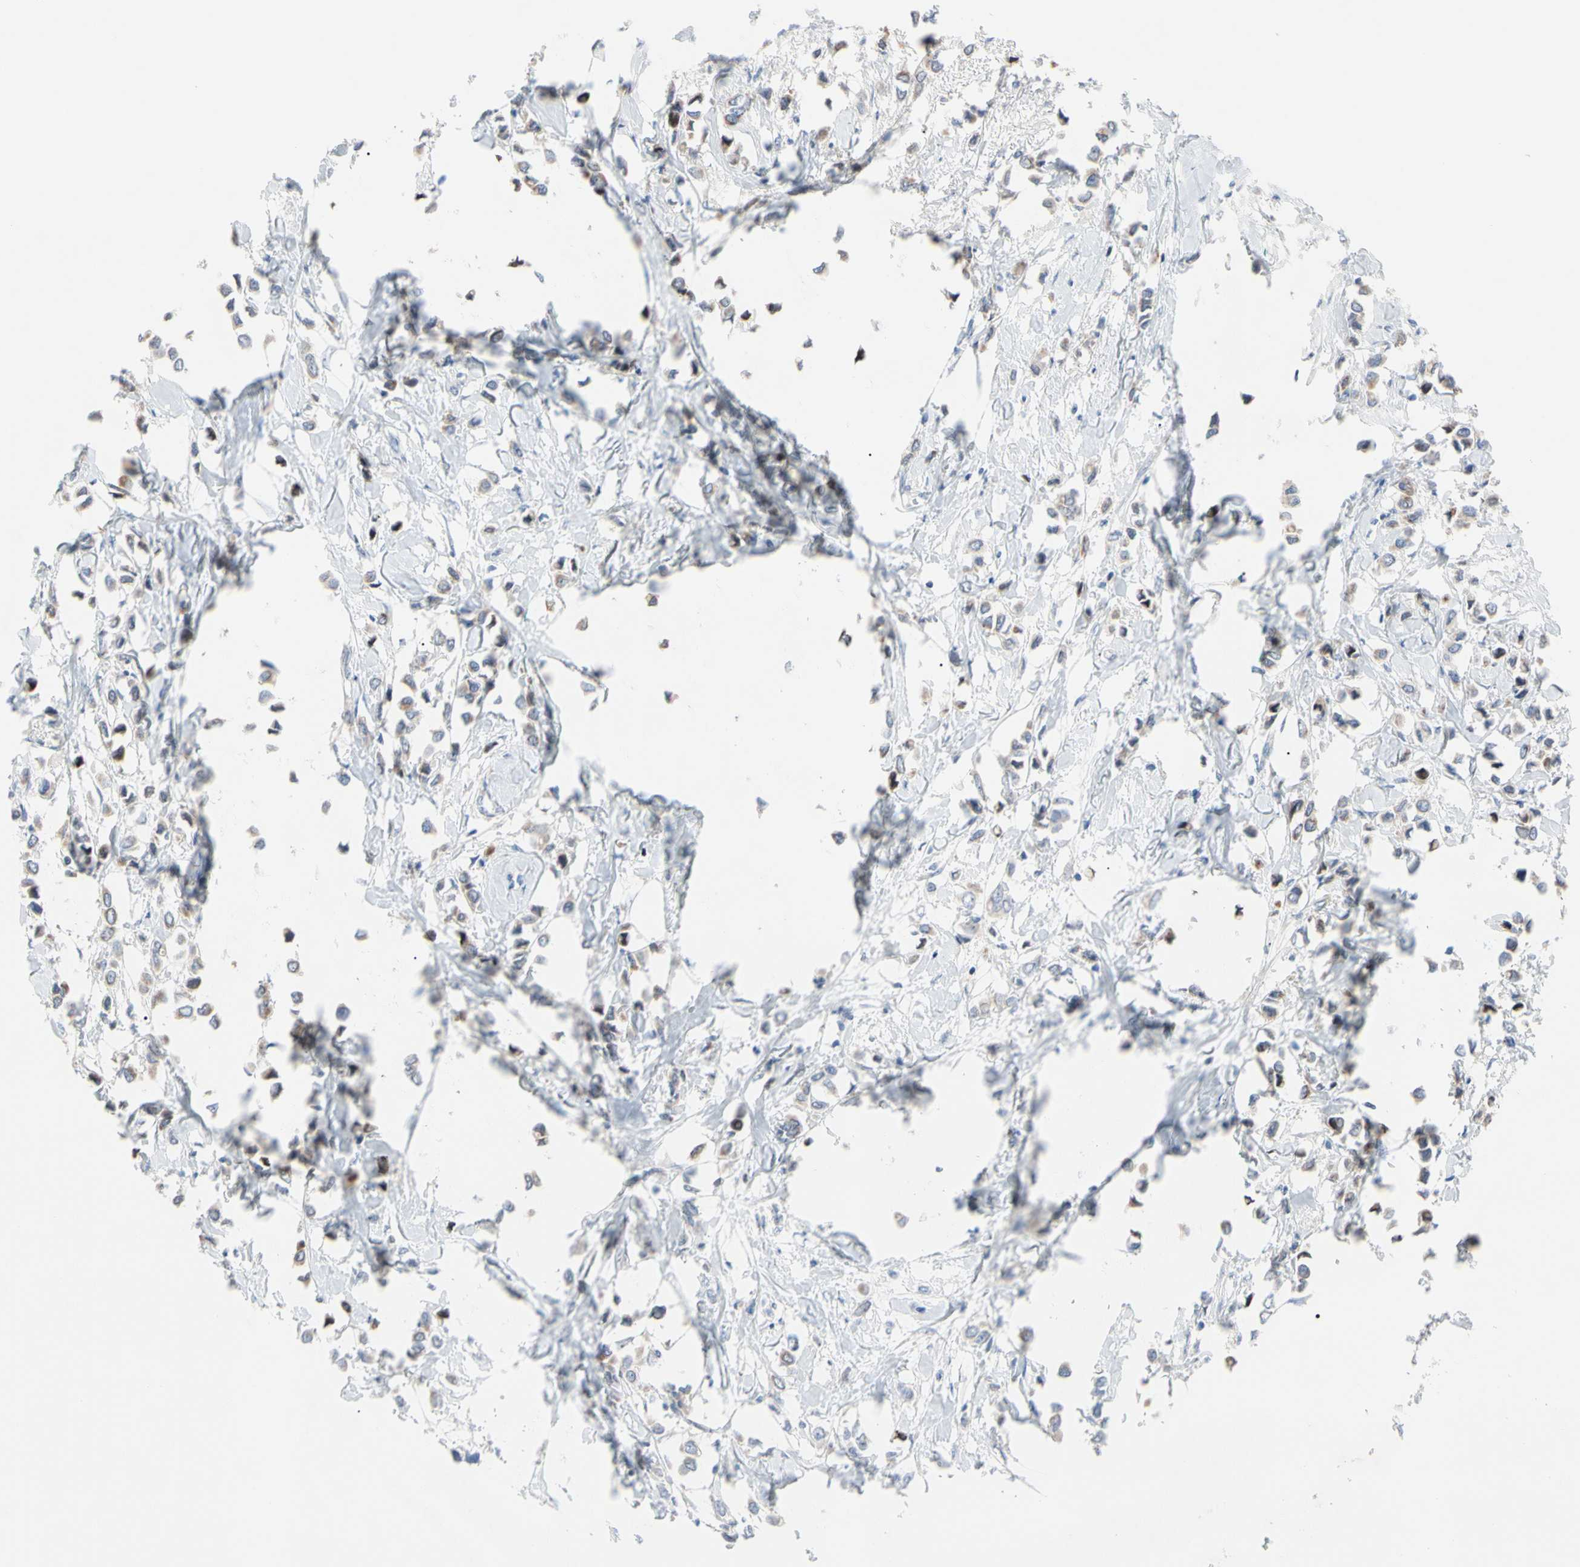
{"staining": {"intensity": "weak", "quantity": "25%-75%", "location": "cytoplasmic/membranous"}, "tissue": "breast cancer", "cell_type": "Tumor cells", "image_type": "cancer", "snomed": [{"axis": "morphology", "description": "Lobular carcinoma"}, {"axis": "topography", "description": "Breast"}], "caption": "Immunohistochemistry (IHC) photomicrograph of neoplastic tissue: breast cancer (lobular carcinoma) stained using immunohistochemistry (IHC) demonstrates low levels of weak protein expression localized specifically in the cytoplasmic/membranous of tumor cells, appearing as a cytoplasmic/membranous brown color.", "gene": "MCL1", "patient": {"sex": "female", "age": 51}}